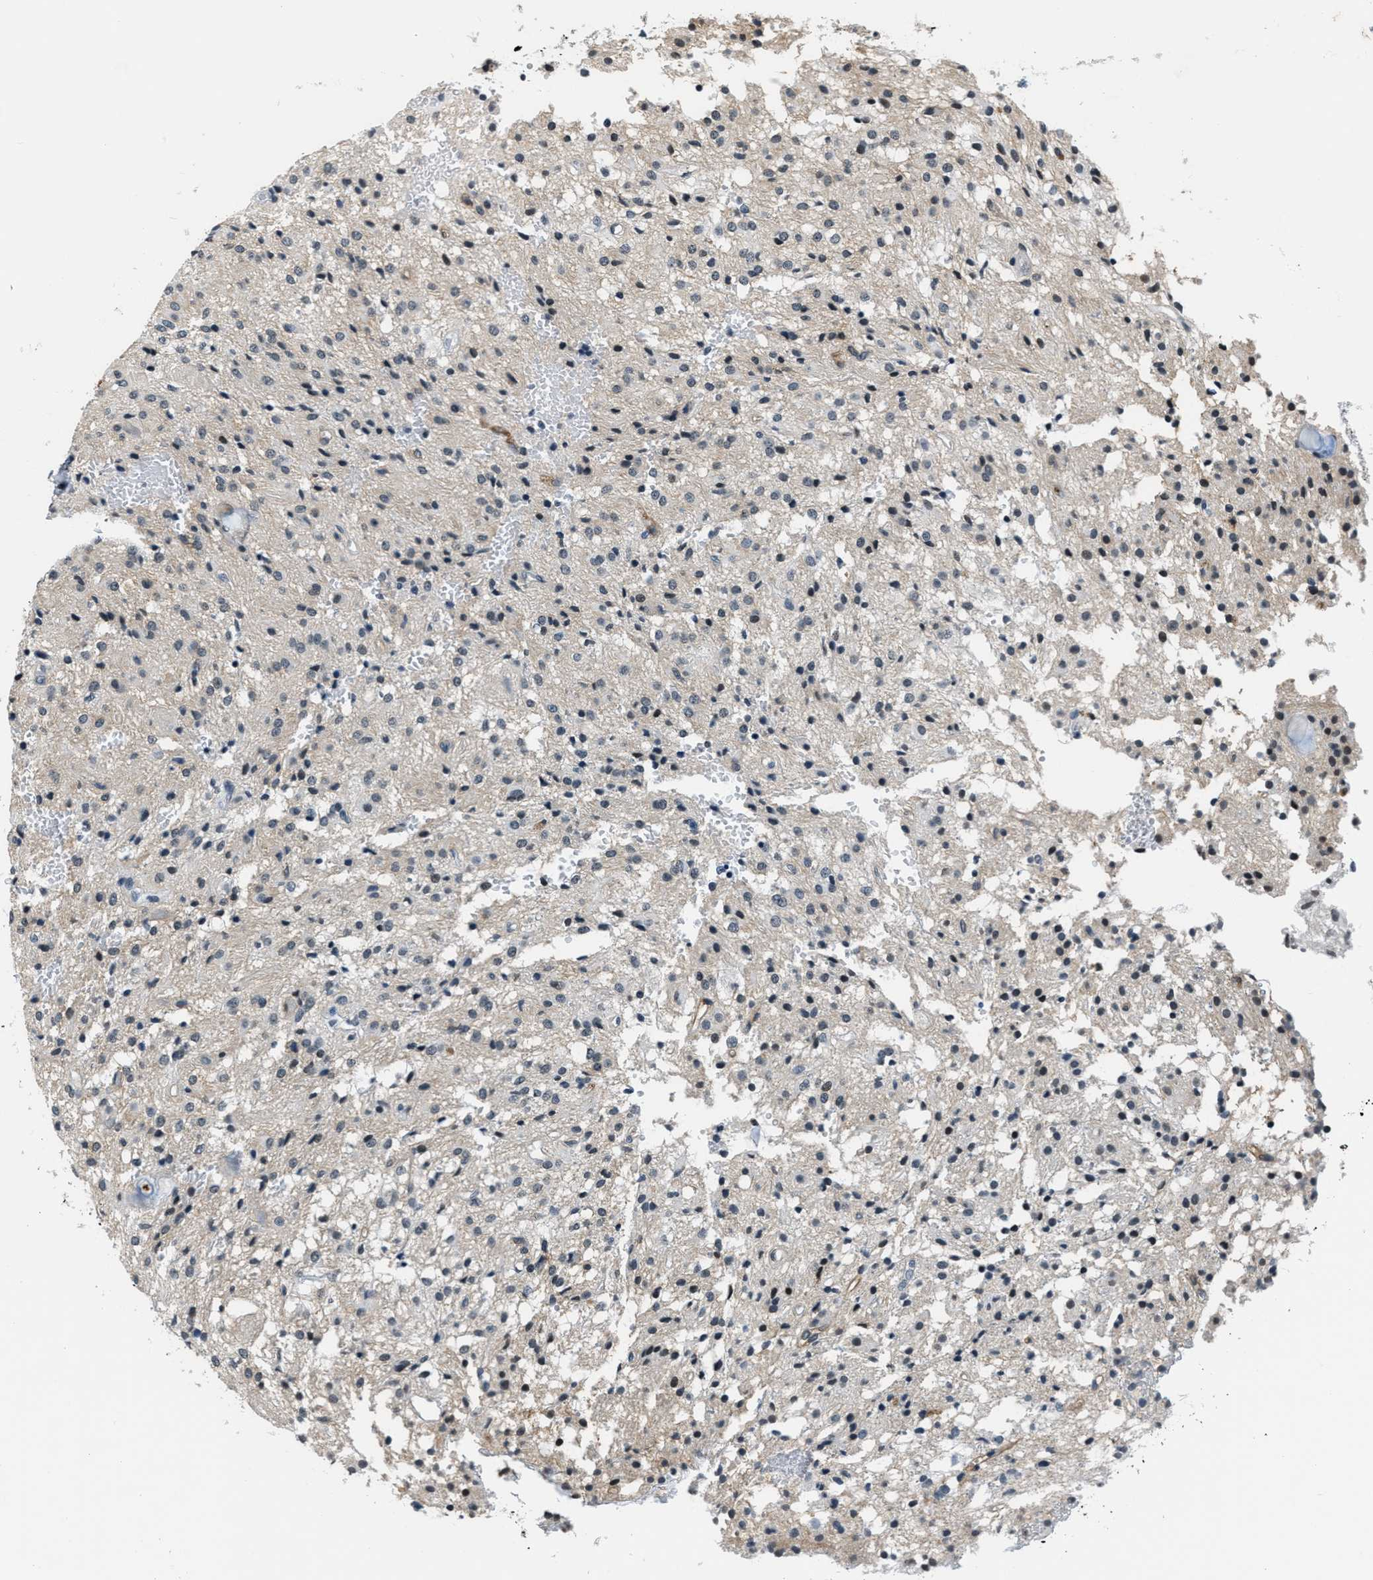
{"staining": {"intensity": "moderate", "quantity": "<25%", "location": "nuclear"}, "tissue": "glioma", "cell_type": "Tumor cells", "image_type": "cancer", "snomed": [{"axis": "morphology", "description": "Glioma, malignant, High grade"}, {"axis": "topography", "description": "Brain"}], "caption": "The photomicrograph reveals immunohistochemical staining of malignant glioma (high-grade). There is moderate nuclear staining is appreciated in approximately <25% of tumor cells.", "gene": "CA4", "patient": {"sex": "female", "age": 59}}